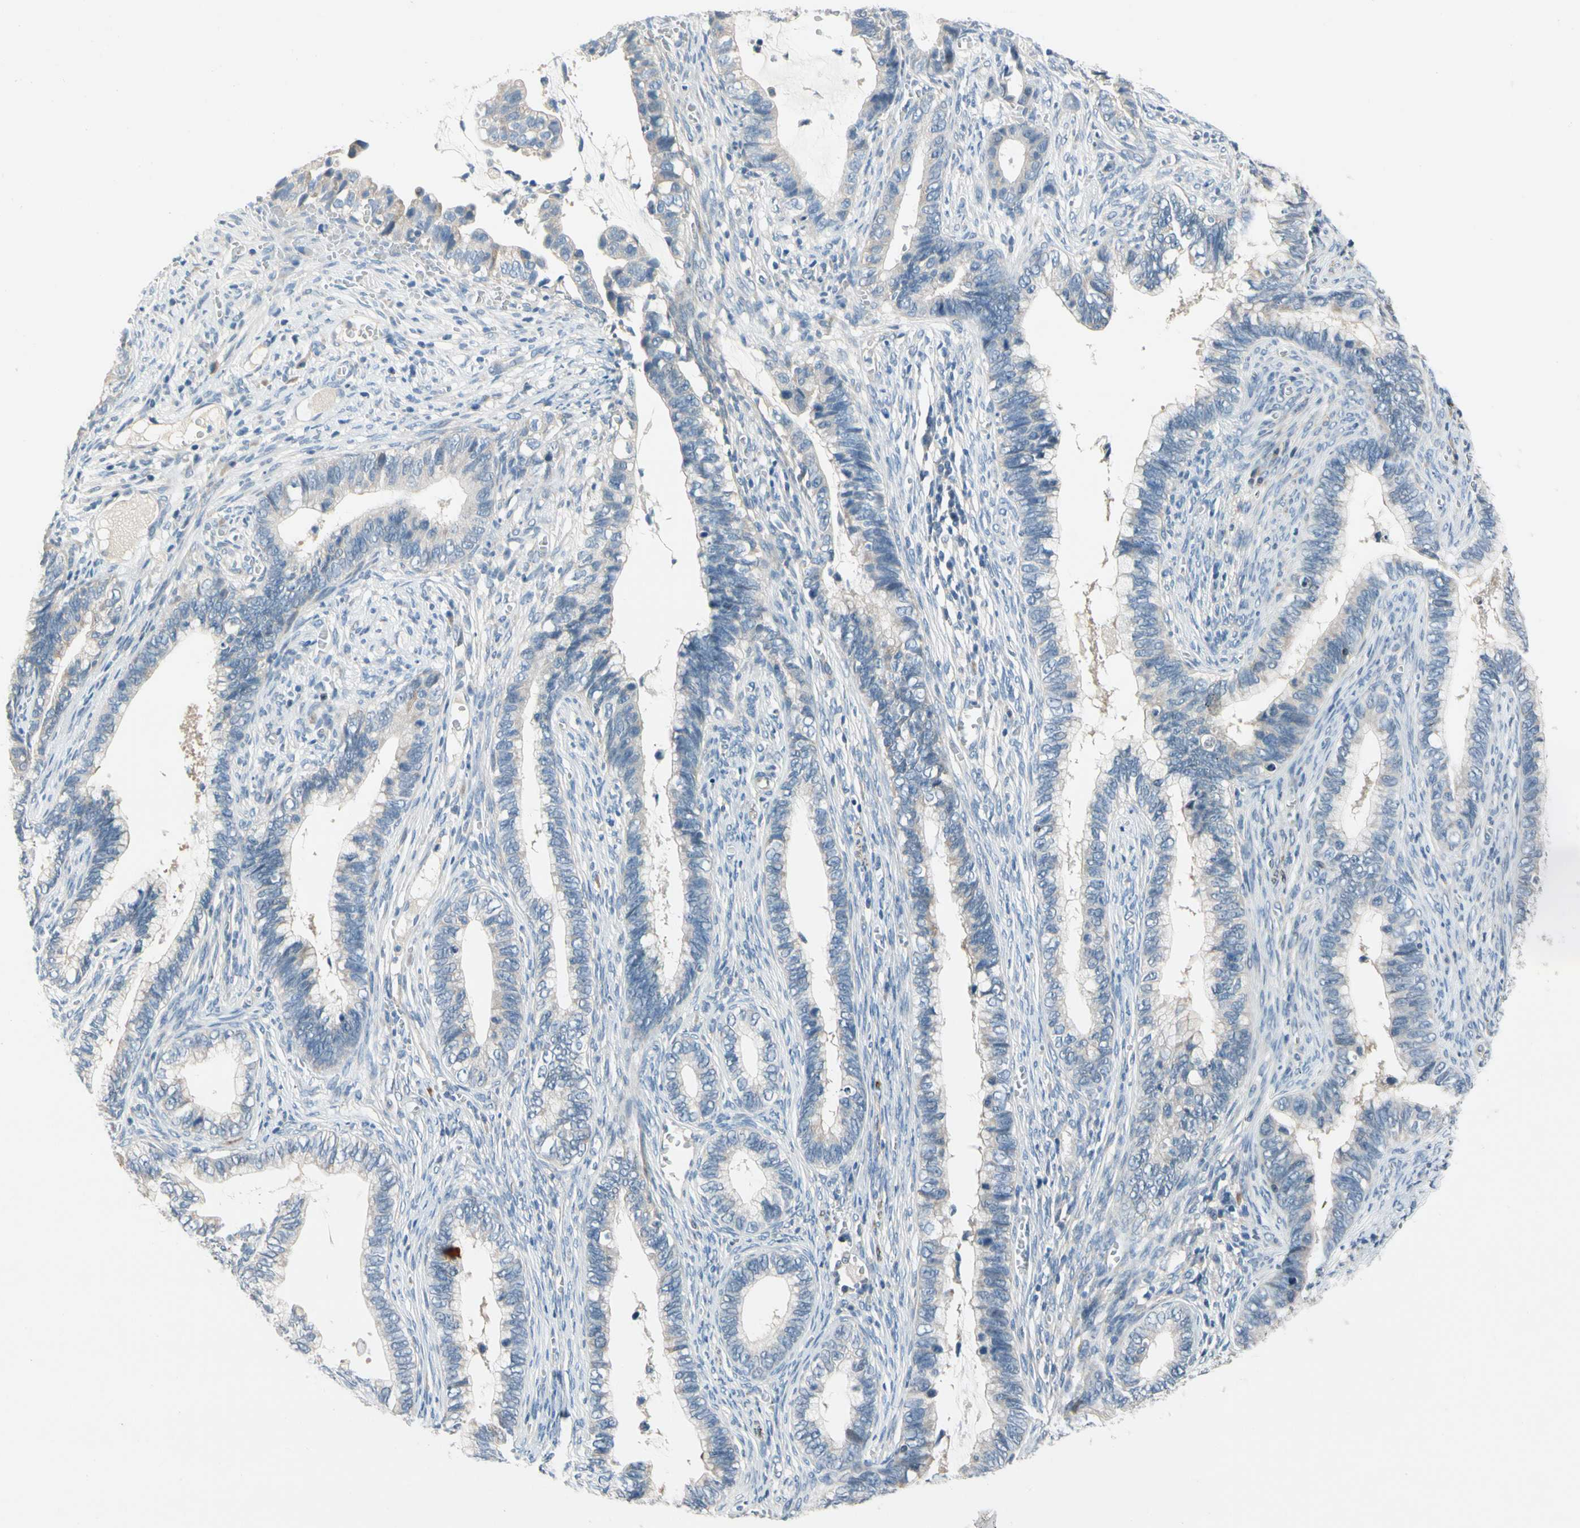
{"staining": {"intensity": "negative", "quantity": "none", "location": "none"}, "tissue": "cervical cancer", "cell_type": "Tumor cells", "image_type": "cancer", "snomed": [{"axis": "morphology", "description": "Adenocarcinoma, NOS"}, {"axis": "topography", "description": "Cervix"}], "caption": "A high-resolution histopathology image shows immunohistochemistry (IHC) staining of cervical cancer, which exhibits no significant staining in tumor cells.", "gene": "SLC27A6", "patient": {"sex": "female", "age": 44}}